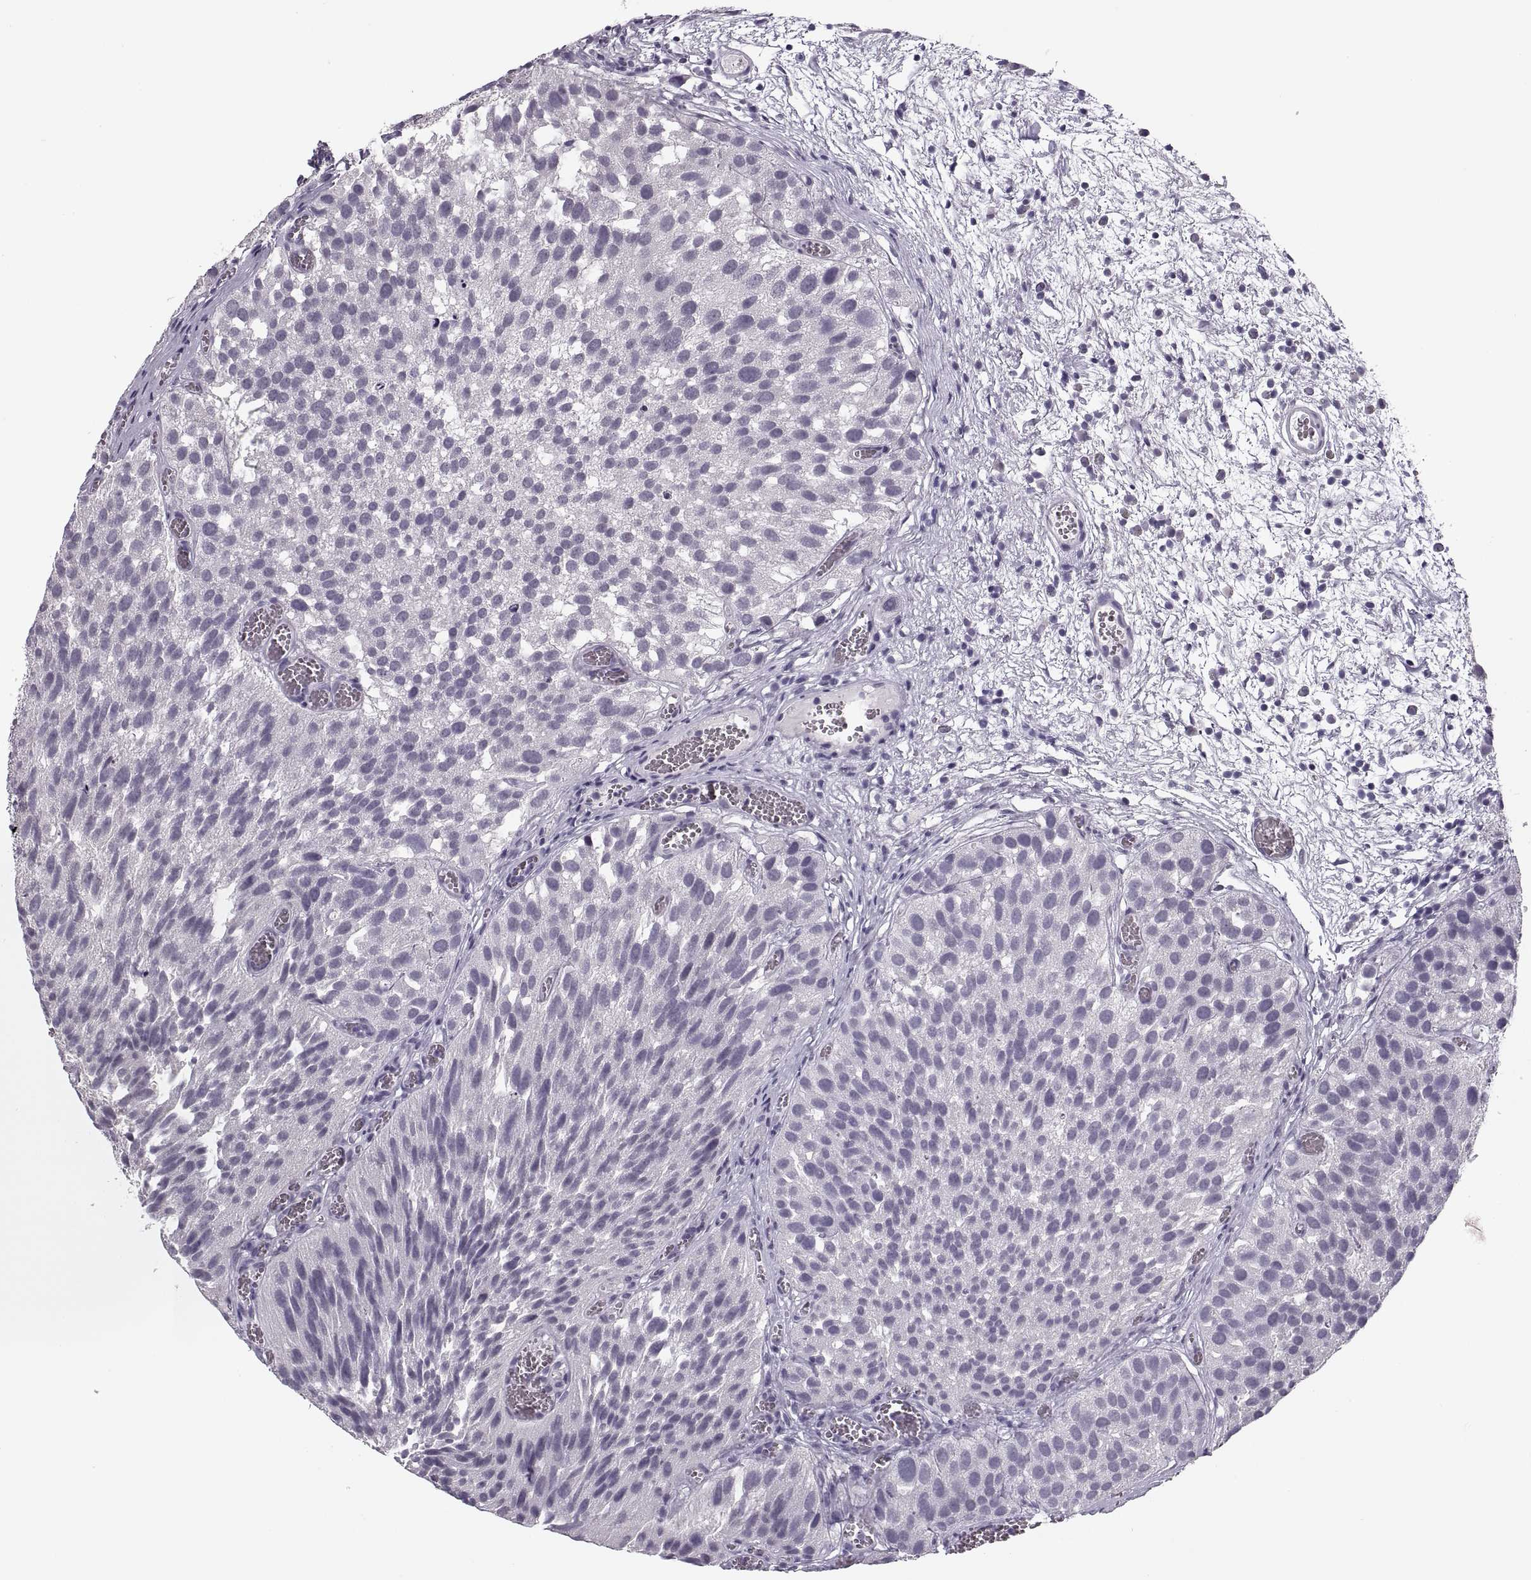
{"staining": {"intensity": "negative", "quantity": "none", "location": "none"}, "tissue": "urothelial cancer", "cell_type": "Tumor cells", "image_type": "cancer", "snomed": [{"axis": "morphology", "description": "Urothelial carcinoma, Low grade"}, {"axis": "topography", "description": "Urinary bladder"}], "caption": "The photomicrograph demonstrates no significant staining in tumor cells of low-grade urothelial carcinoma.", "gene": "PAGE5", "patient": {"sex": "female", "age": 69}}